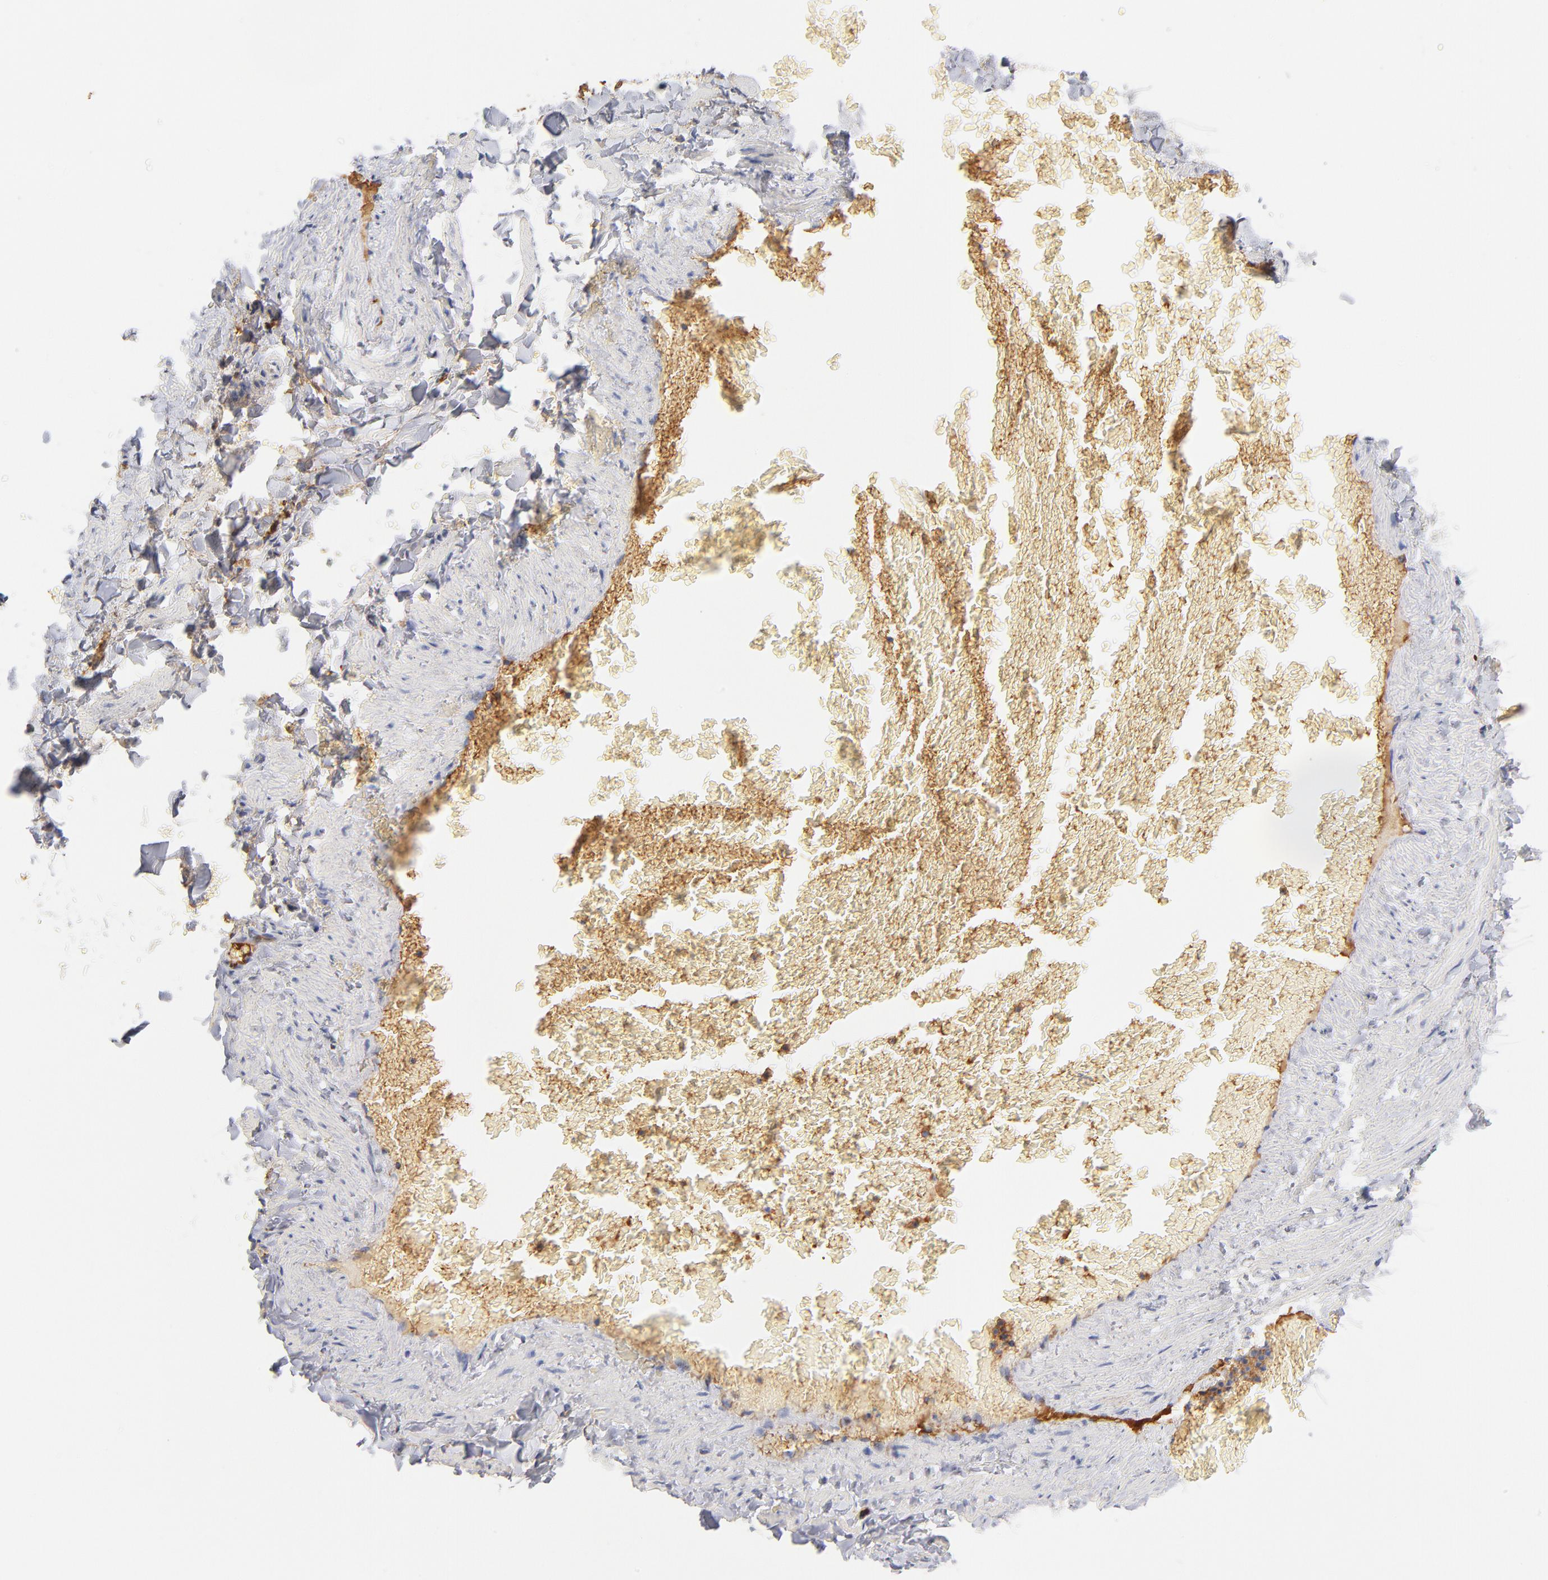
{"staining": {"intensity": "strong", "quantity": ">75%", "location": "cytoplasmic/membranous"}, "tissue": "adipose tissue", "cell_type": "Adipocytes", "image_type": "normal", "snomed": [{"axis": "morphology", "description": "Normal tissue, NOS"}, {"axis": "topography", "description": "Vascular tissue"}], "caption": "Protein expression analysis of unremarkable human adipose tissue reveals strong cytoplasmic/membranous expression in about >75% of adipocytes.", "gene": "C3", "patient": {"sex": "male", "age": 41}}